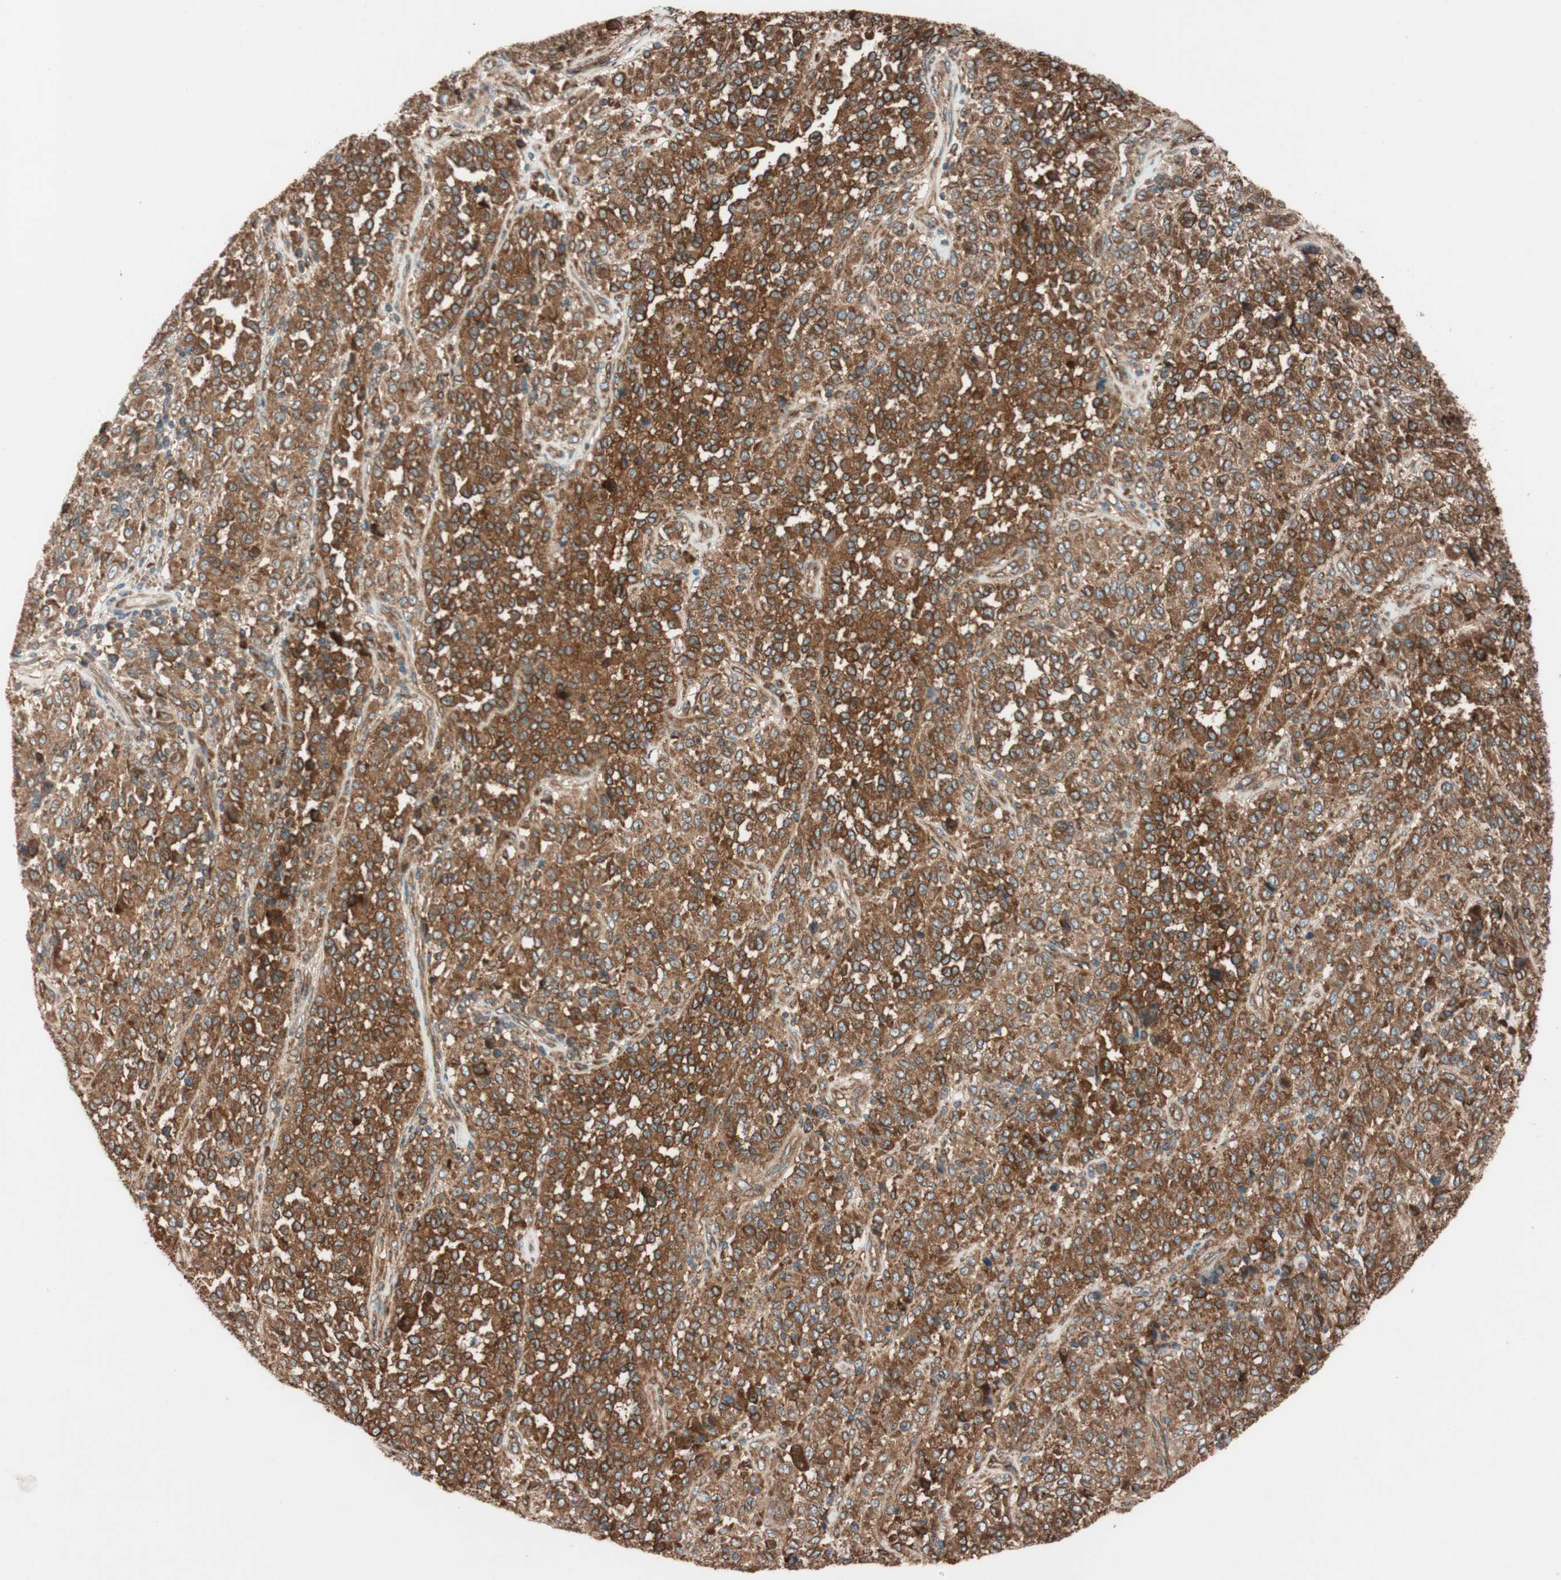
{"staining": {"intensity": "strong", "quantity": ">75%", "location": "cytoplasmic/membranous"}, "tissue": "melanoma", "cell_type": "Tumor cells", "image_type": "cancer", "snomed": [{"axis": "morphology", "description": "Malignant melanoma, Metastatic site"}, {"axis": "topography", "description": "Pancreas"}], "caption": "Approximately >75% of tumor cells in human melanoma display strong cytoplasmic/membranous protein expression as visualized by brown immunohistochemical staining.", "gene": "RAB5A", "patient": {"sex": "female", "age": 30}}